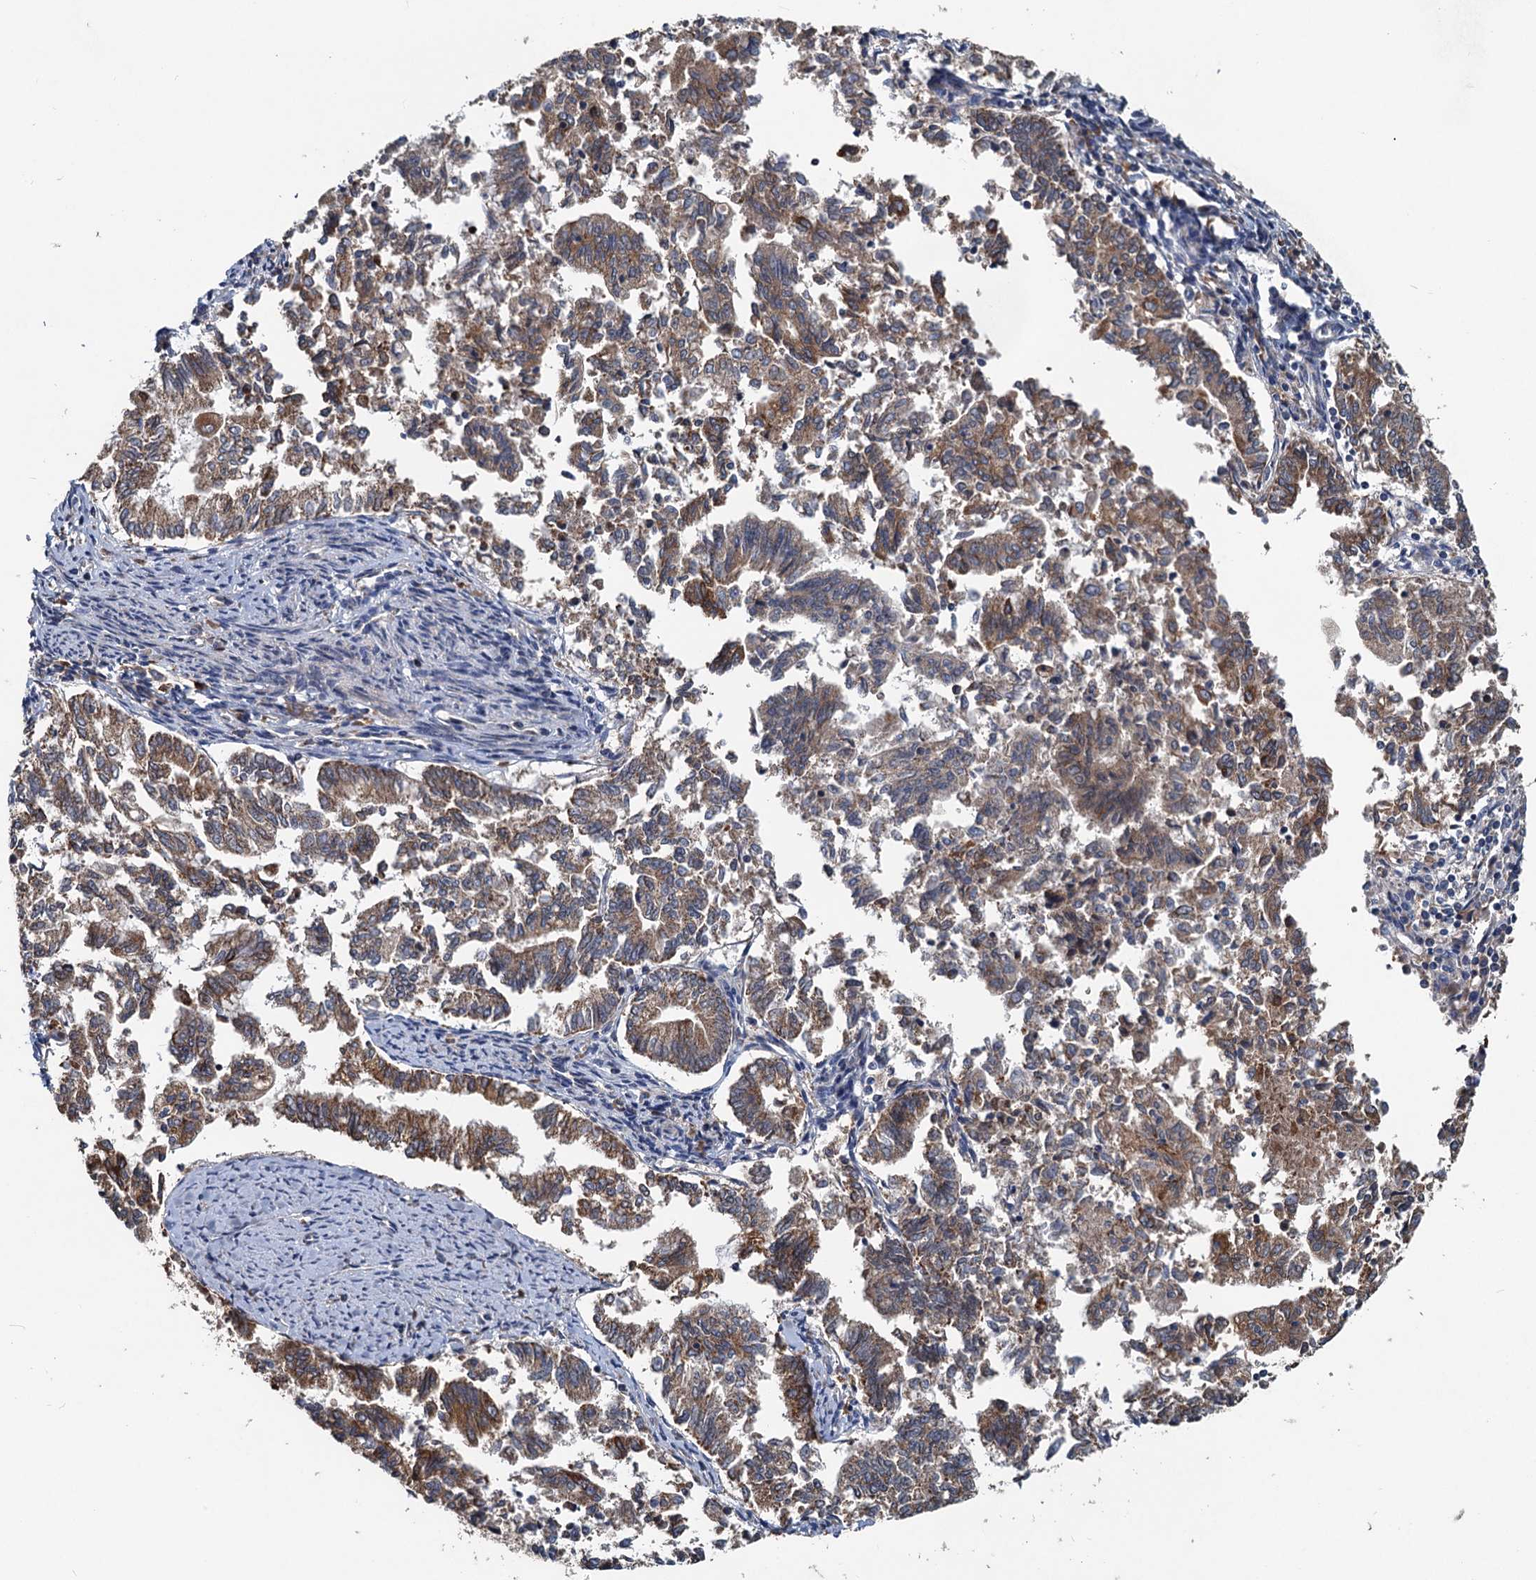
{"staining": {"intensity": "moderate", "quantity": ">75%", "location": "cytoplasmic/membranous"}, "tissue": "endometrial cancer", "cell_type": "Tumor cells", "image_type": "cancer", "snomed": [{"axis": "morphology", "description": "Adenocarcinoma, NOS"}, {"axis": "topography", "description": "Endometrium"}], "caption": "Immunohistochemistry (IHC) histopathology image of human endometrial cancer stained for a protein (brown), which reveals medium levels of moderate cytoplasmic/membranous expression in about >75% of tumor cells.", "gene": "OTUB1", "patient": {"sex": "female", "age": 79}}